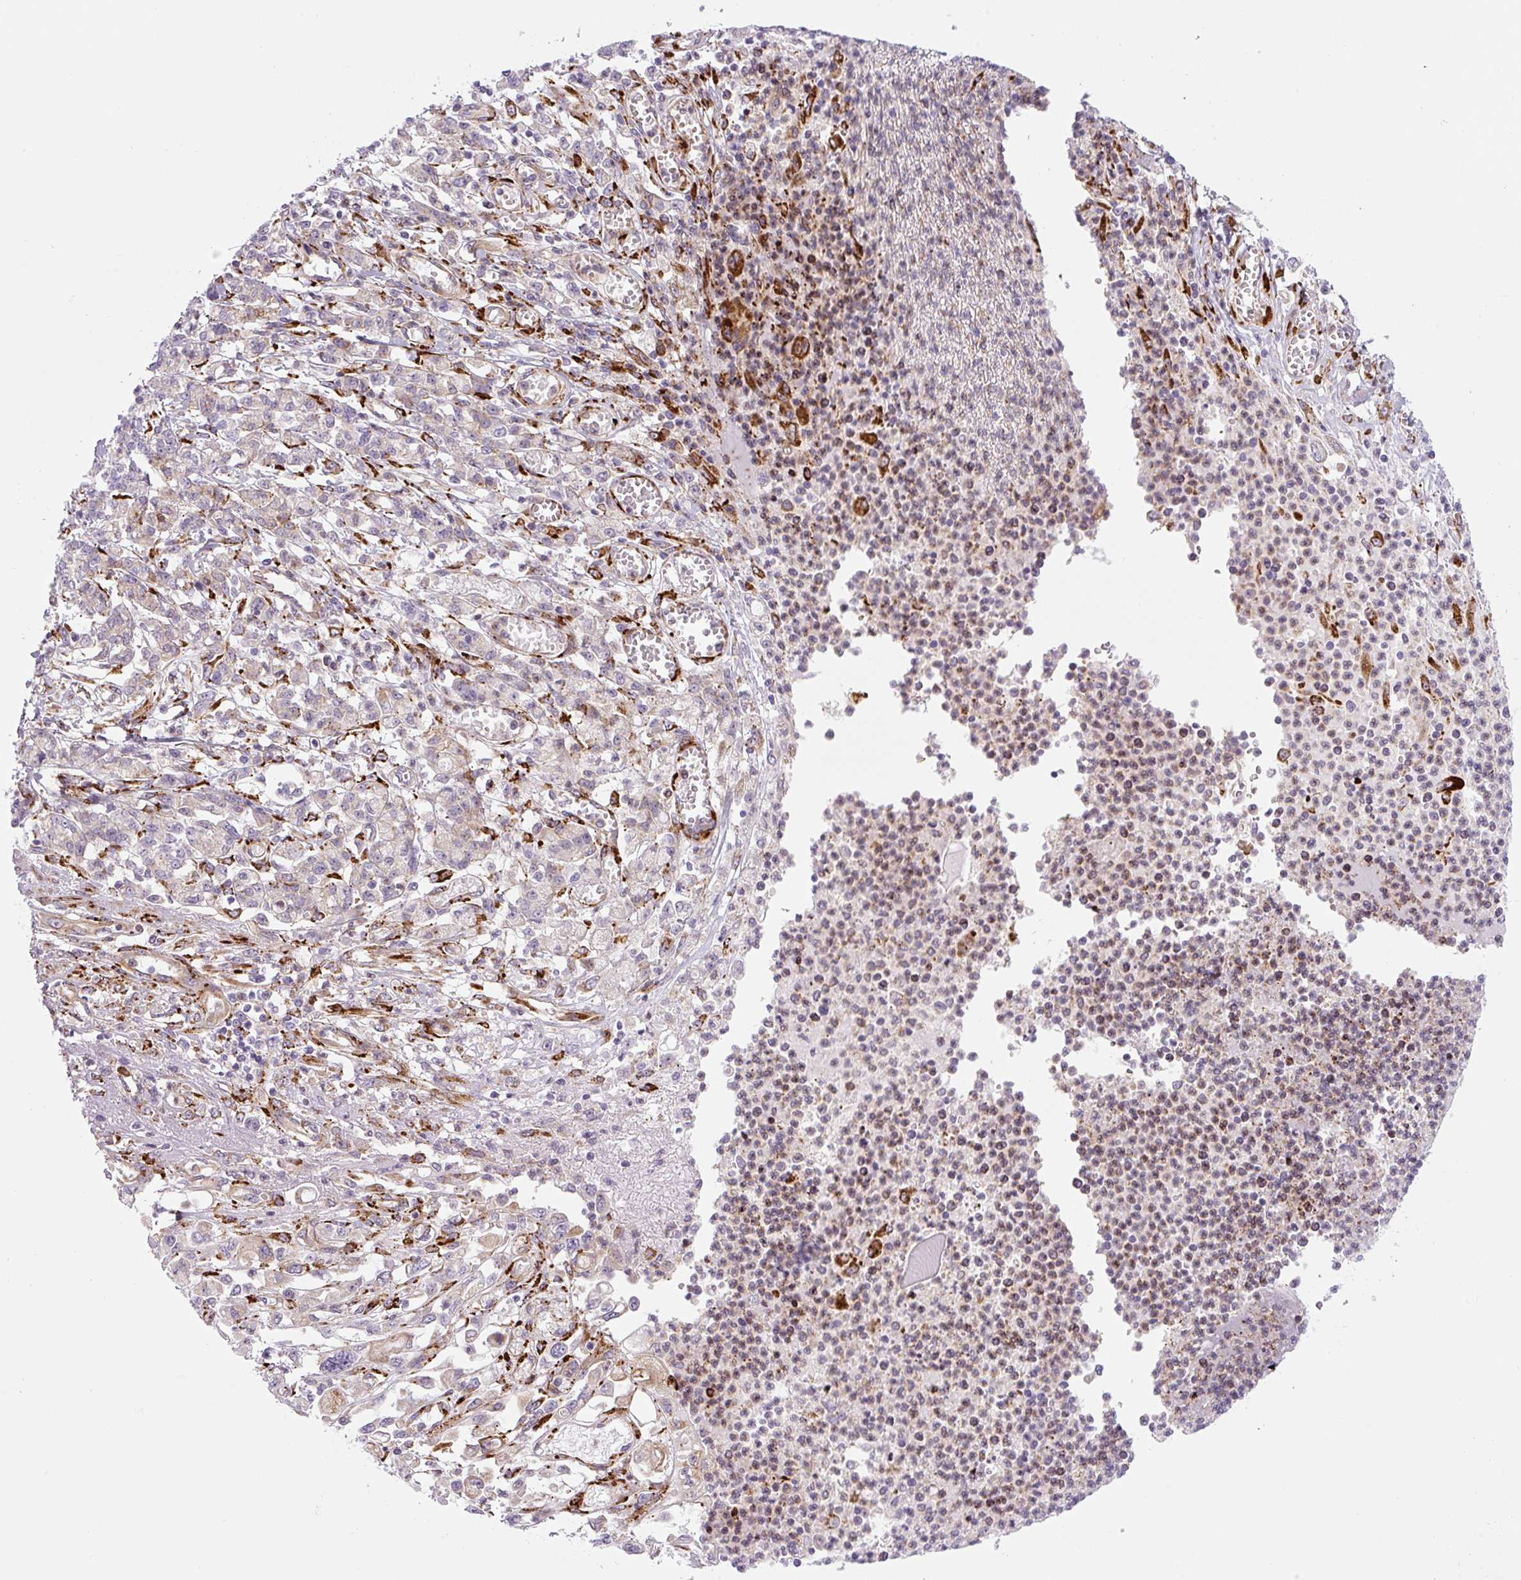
{"staining": {"intensity": "negative", "quantity": "none", "location": "none"}, "tissue": "stomach cancer", "cell_type": "Tumor cells", "image_type": "cancer", "snomed": [{"axis": "morphology", "description": "Adenocarcinoma, NOS"}, {"axis": "topography", "description": "Stomach"}], "caption": "Tumor cells show no significant protein expression in adenocarcinoma (stomach).", "gene": "DISP3", "patient": {"sex": "female", "age": 76}}